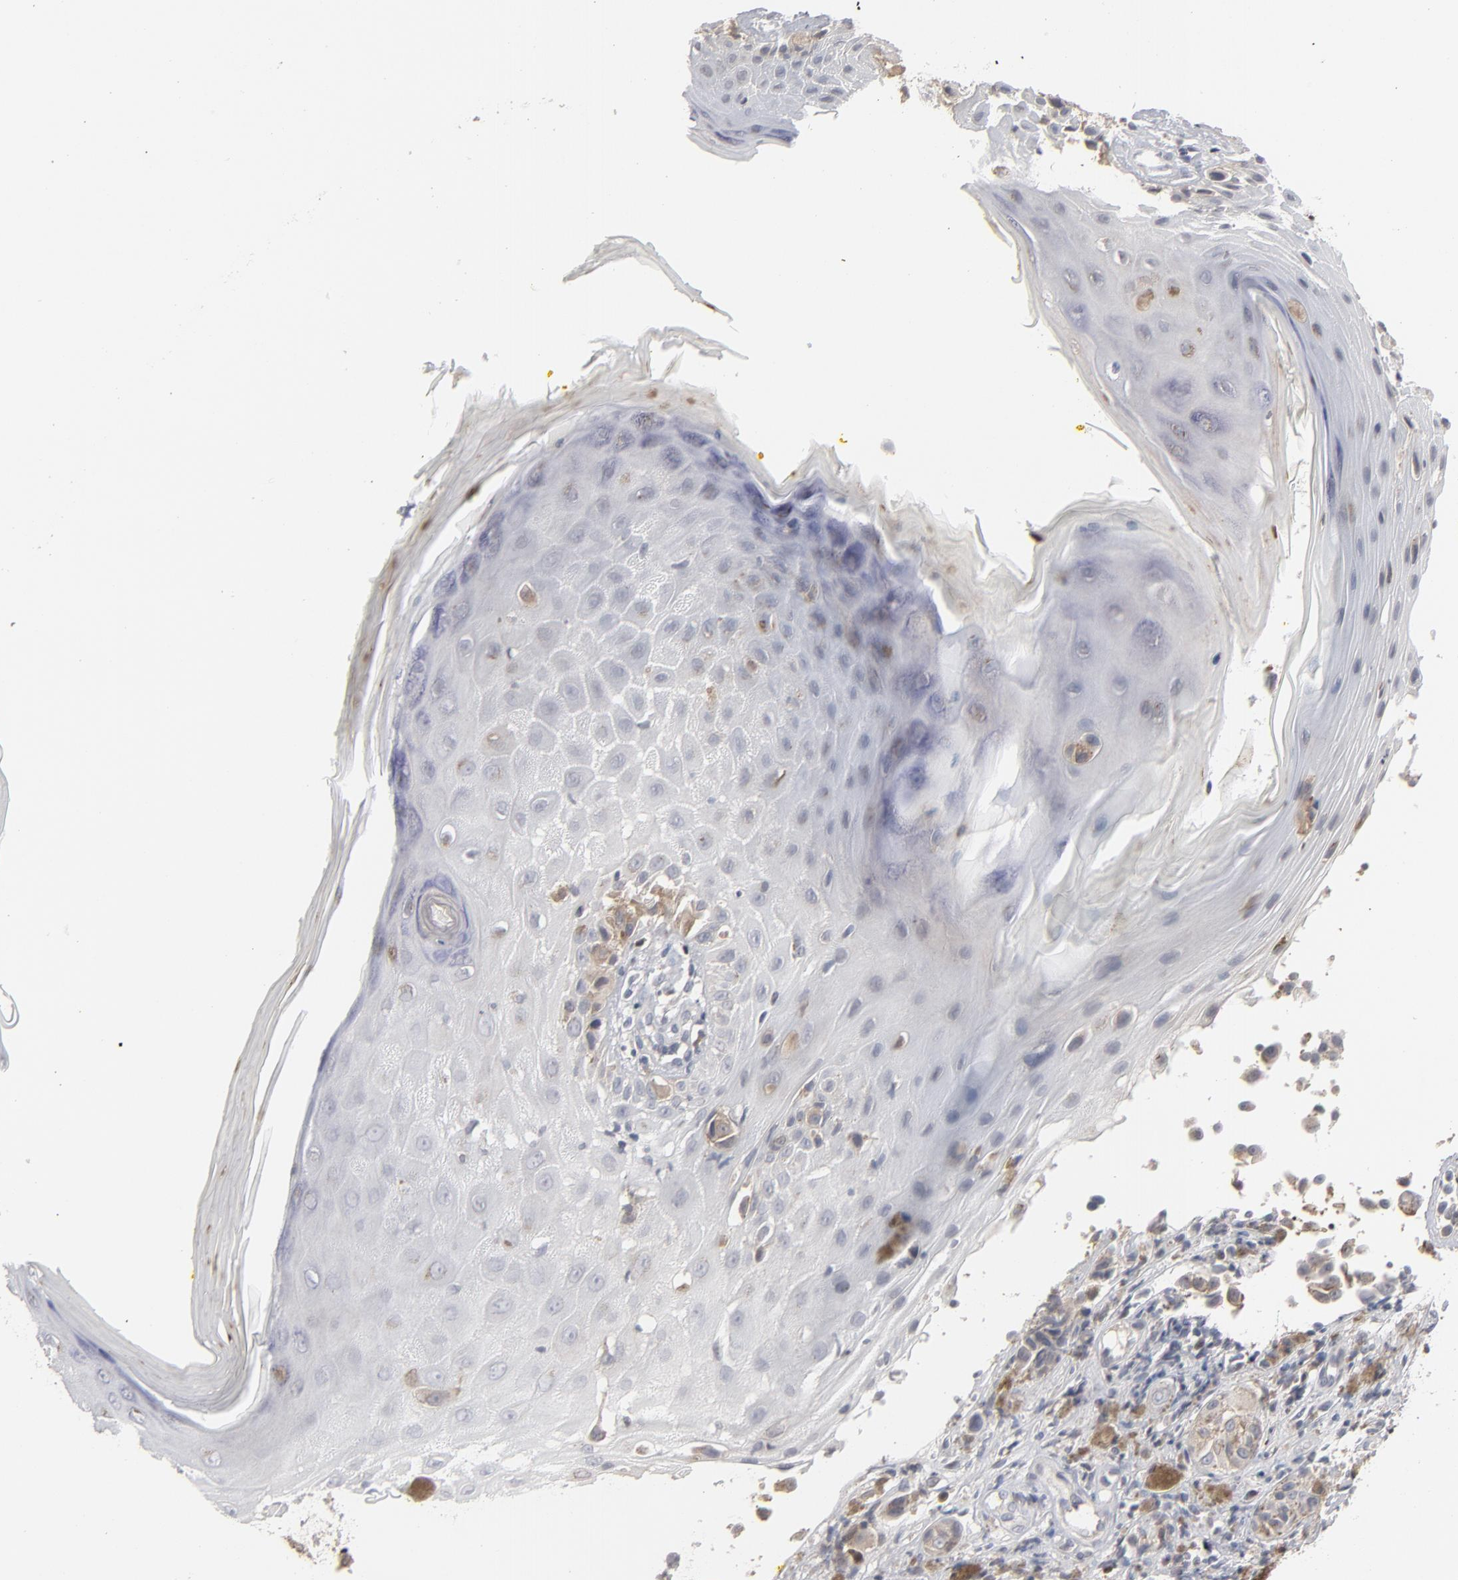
{"staining": {"intensity": "negative", "quantity": "none", "location": "none"}, "tissue": "melanoma", "cell_type": "Tumor cells", "image_type": "cancer", "snomed": [{"axis": "morphology", "description": "Malignant melanoma, NOS"}, {"axis": "topography", "description": "Skin"}], "caption": "Melanoma was stained to show a protein in brown. There is no significant positivity in tumor cells.", "gene": "STAT4", "patient": {"sex": "male", "age": 67}}